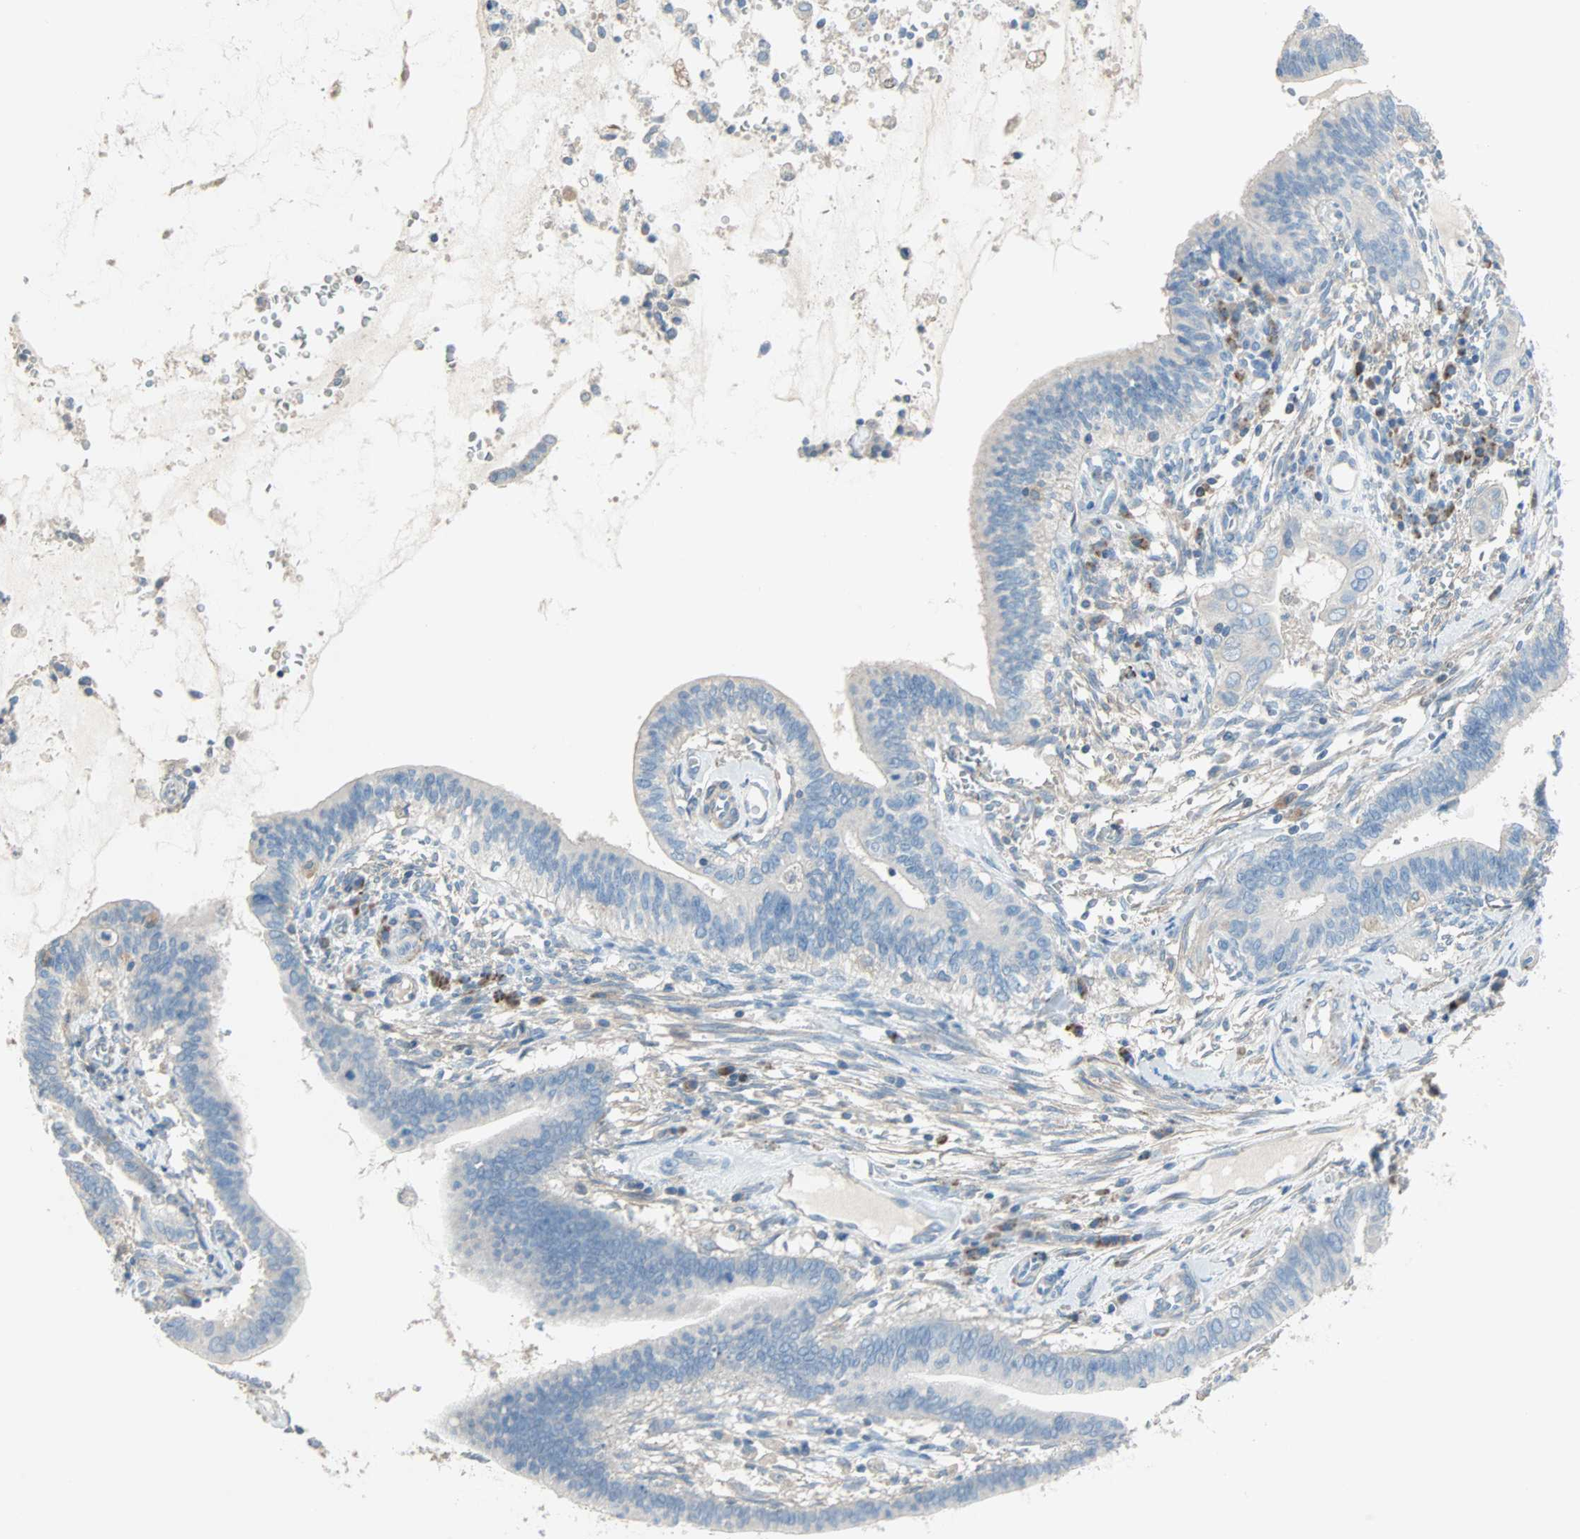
{"staining": {"intensity": "negative", "quantity": "none", "location": "none"}, "tissue": "cervical cancer", "cell_type": "Tumor cells", "image_type": "cancer", "snomed": [{"axis": "morphology", "description": "Adenocarcinoma, NOS"}, {"axis": "topography", "description": "Cervix"}], "caption": "Protein analysis of cervical adenocarcinoma demonstrates no significant staining in tumor cells. (Immunohistochemistry (ihc), brightfield microscopy, high magnification).", "gene": "ACVRL1", "patient": {"sex": "female", "age": 44}}